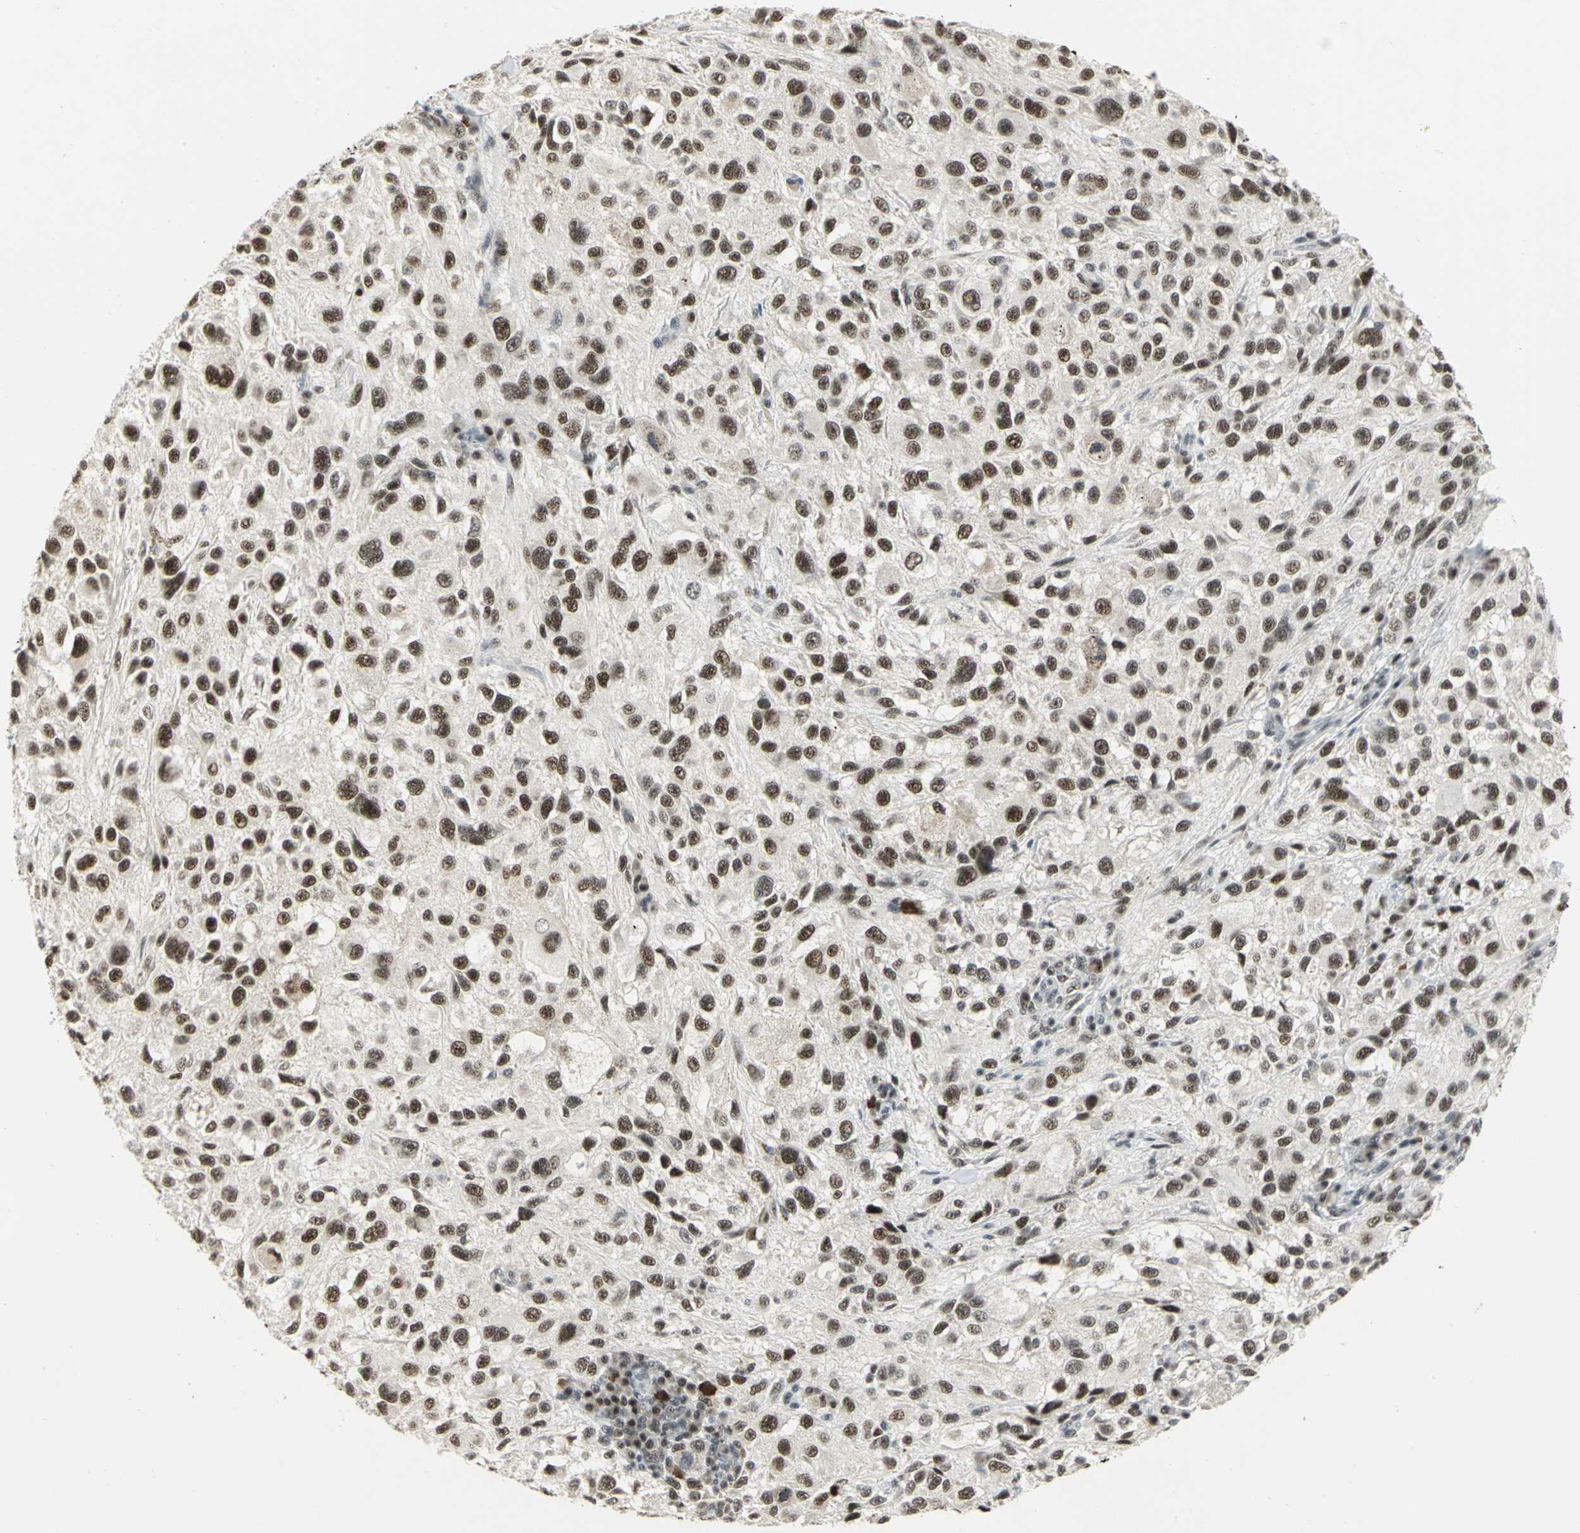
{"staining": {"intensity": "moderate", "quantity": ">75%", "location": "nuclear"}, "tissue": "melanoma", "cell_type": "Tumor cells", "image_type": "cancer", "snomed": [{"axis": "morphology", "description": "Necrosis, NOS"}, {"axis": "morphology", "description": "Malignant melanoma, NOS"}, {"axis": "topography", "description": "Skin"}], "caption": "Malignant melanoma stained for a protein reveals moderate nuclear positivity in tumor cells. (Stains: DAB (3,3'-diaminobenzidine) in brown, nuclei in blue, Microscopy: brightfield microscopy at high magnification).", "gene": "CCNT1", "patient": {"sex": "female", "age": 87}}